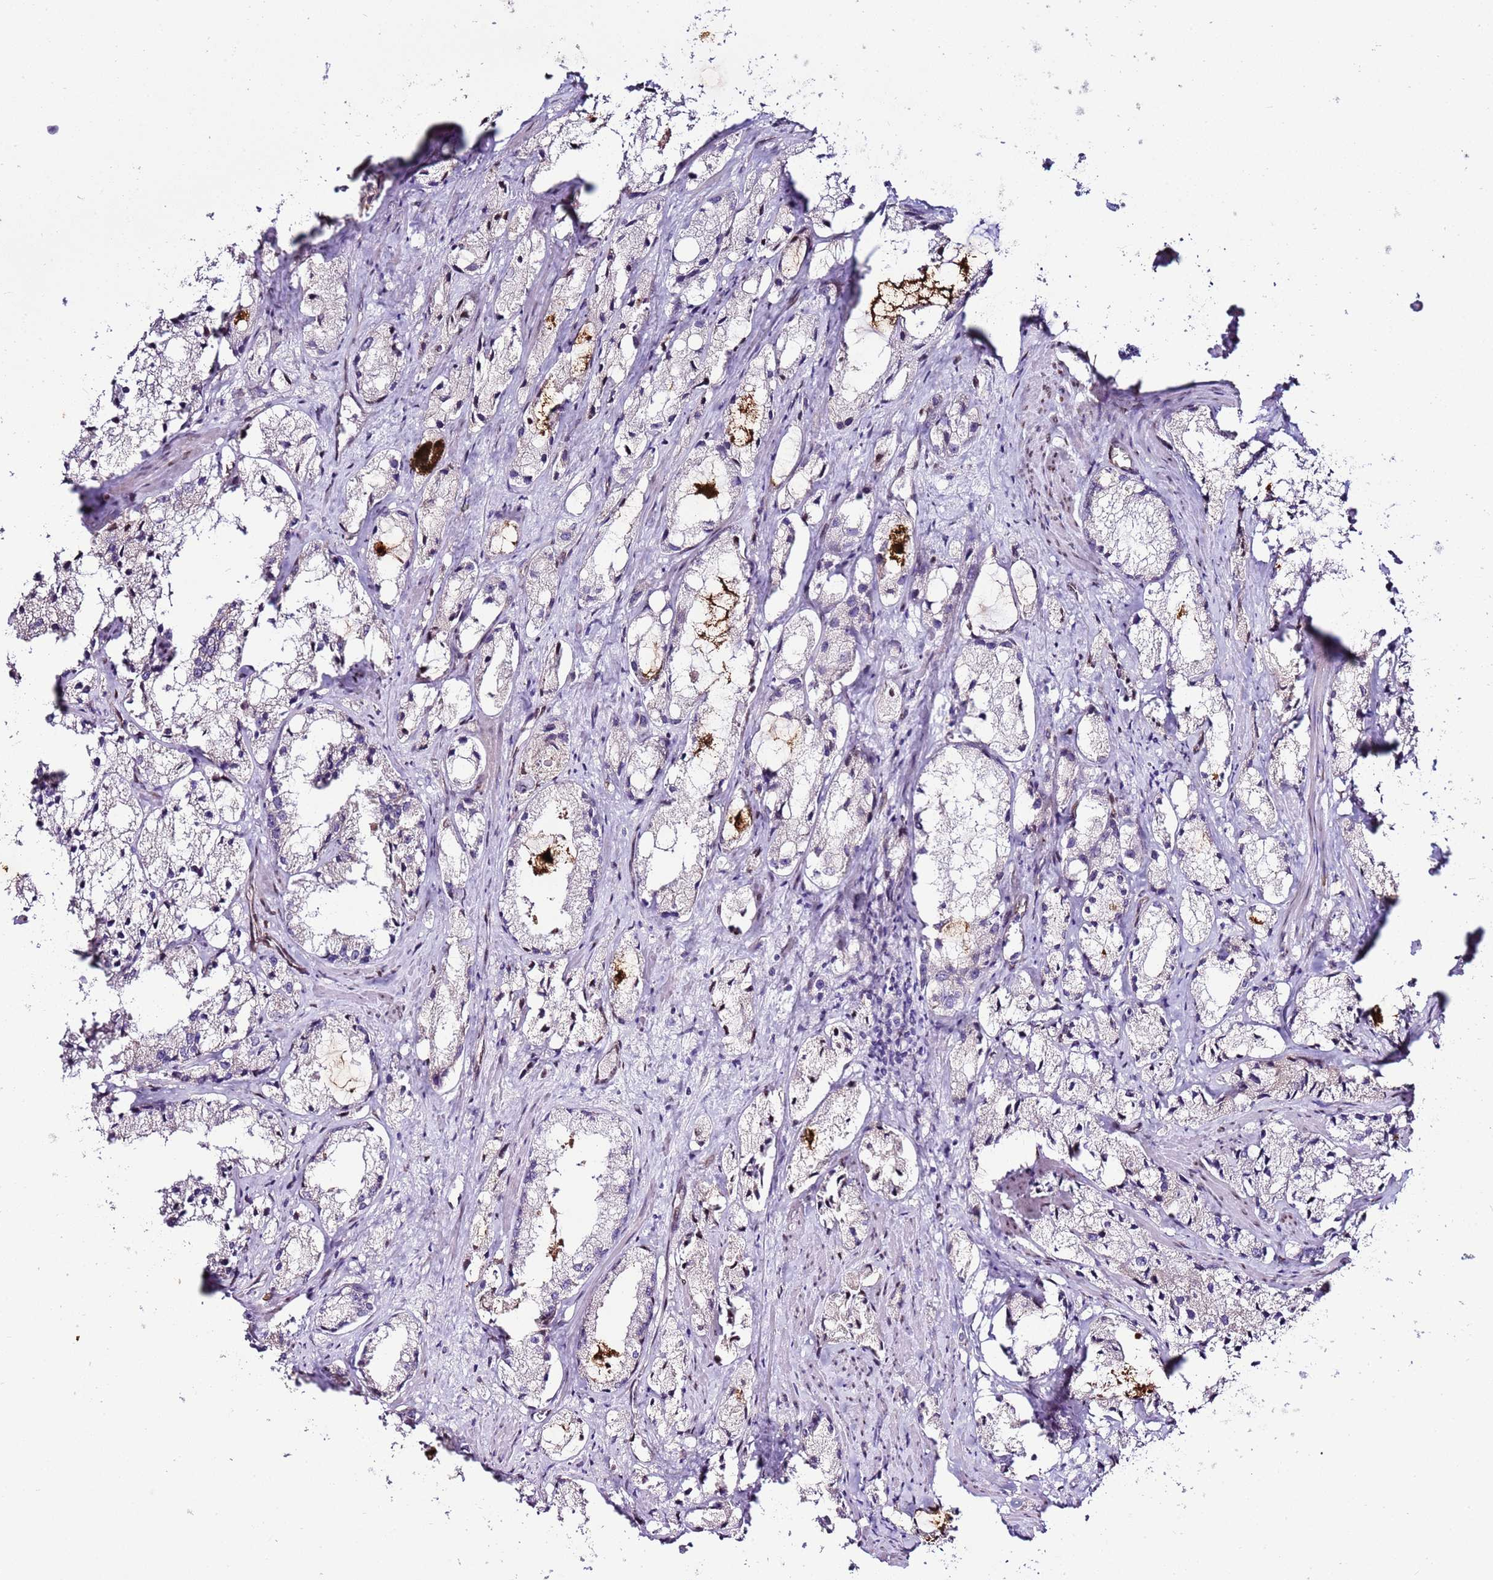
{"staining": {"intensity": "negative", "quantity": "none", "location": "none"}, "tissue": "prostate cancer", "cell_type": "Tumor cells", "image_type": "cancer", "snomed": [{"axis": "morphology", "description": "Adenocarcinoma, High grade"}, {"axis": "topography", "description": "Prostate"}], "caption": "Histopathology image shows no protein positivity in tumor cells of prostate cancer (adenocarcinoma (high-grade)) tissue.", "gene": "TMEM47", "patient": {"sex": "male", "age": 66}}